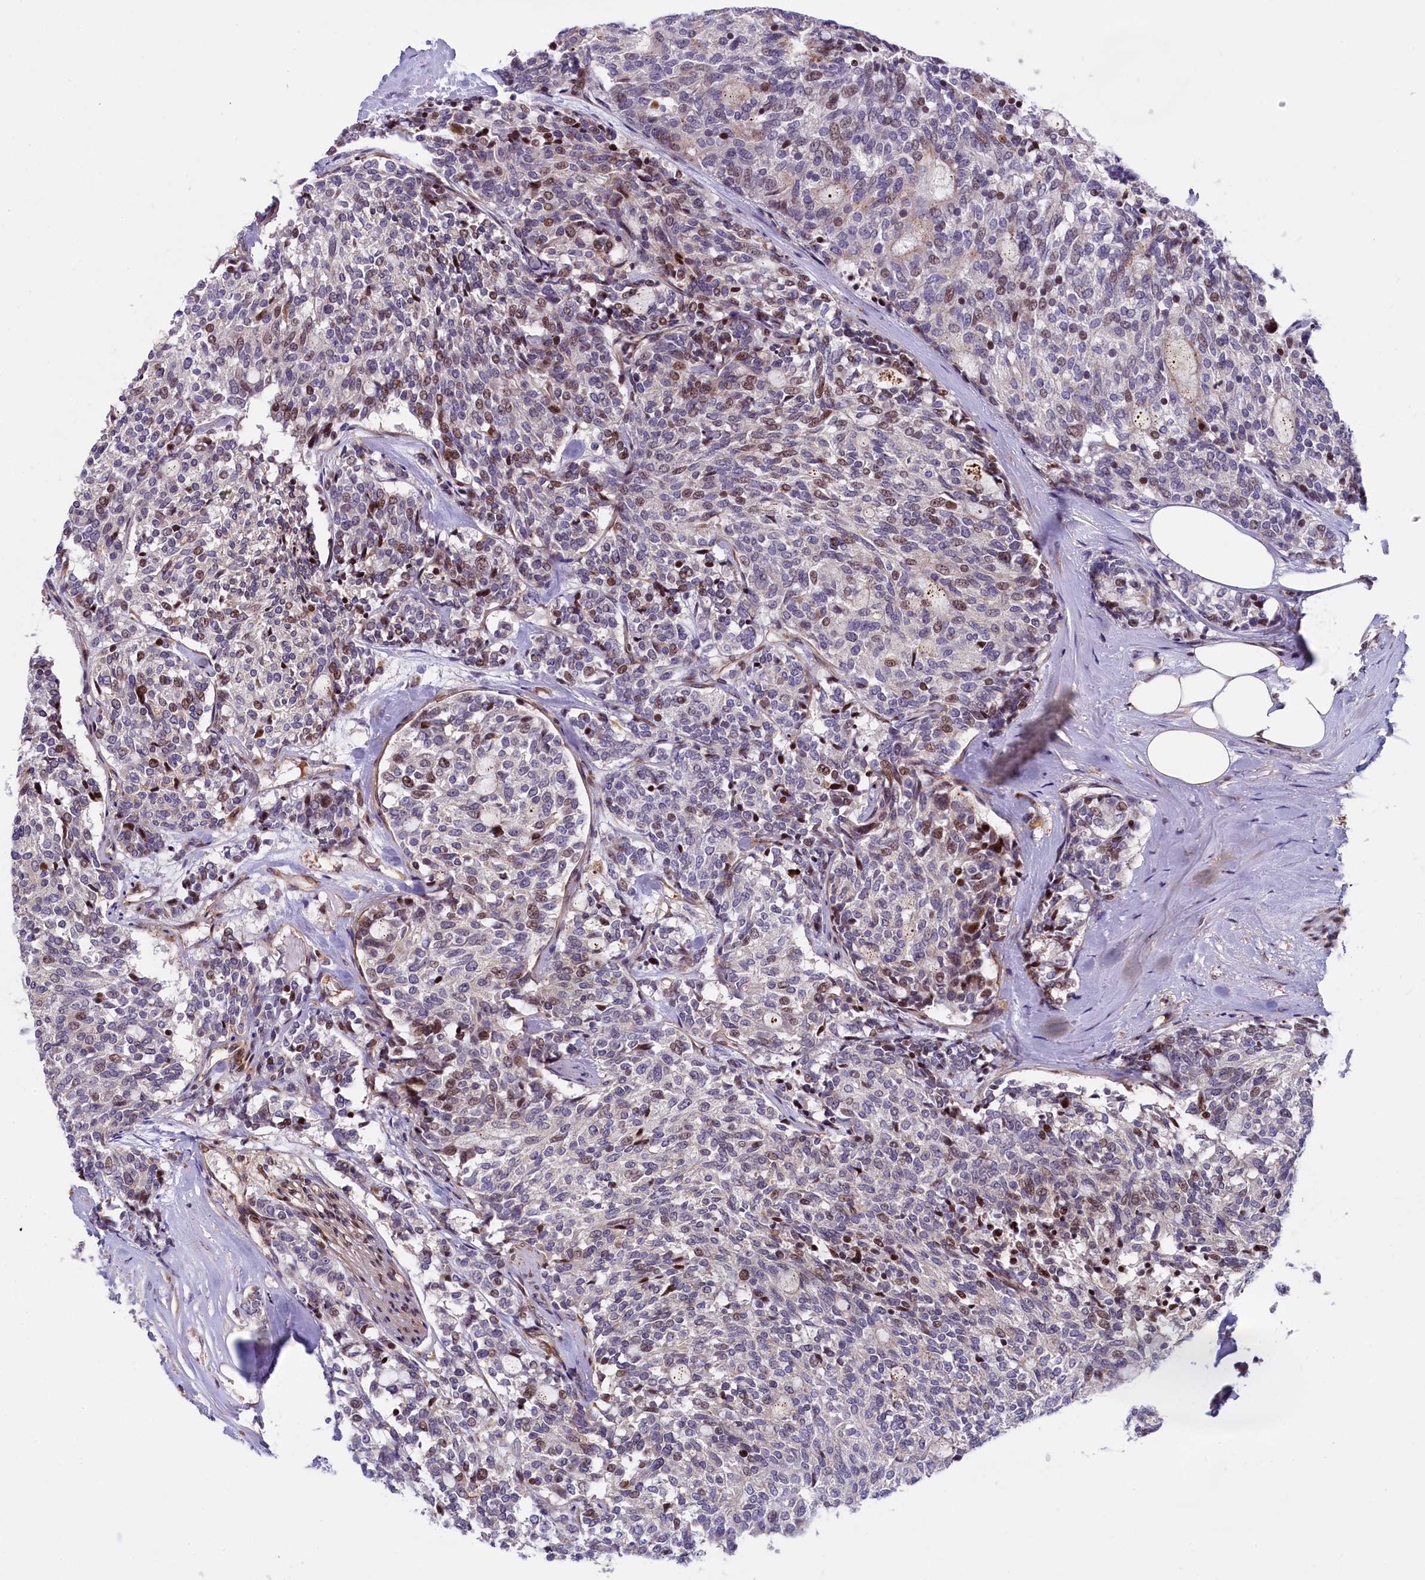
{"staining": {"intensity": "moderate", "quantity": "<25%", "location": "nuclear"}, "tissue": "carcinoid", "cell_type": "Tumor cells", "image_type": "cancer", "snomed": [{"axis": "morphology", "description": "Carcinoid, malignant, NOS"}, {"axis": "topography", "description": "Pancreas"}], "caption": "Carcinoid (malignant) was stained to show a protein in brown. There is low levels of moderate nuclear expression in approximately <25% of tumor cells.", "gene": "TGDS", "patient": {"sex": "female", "age": 54}}